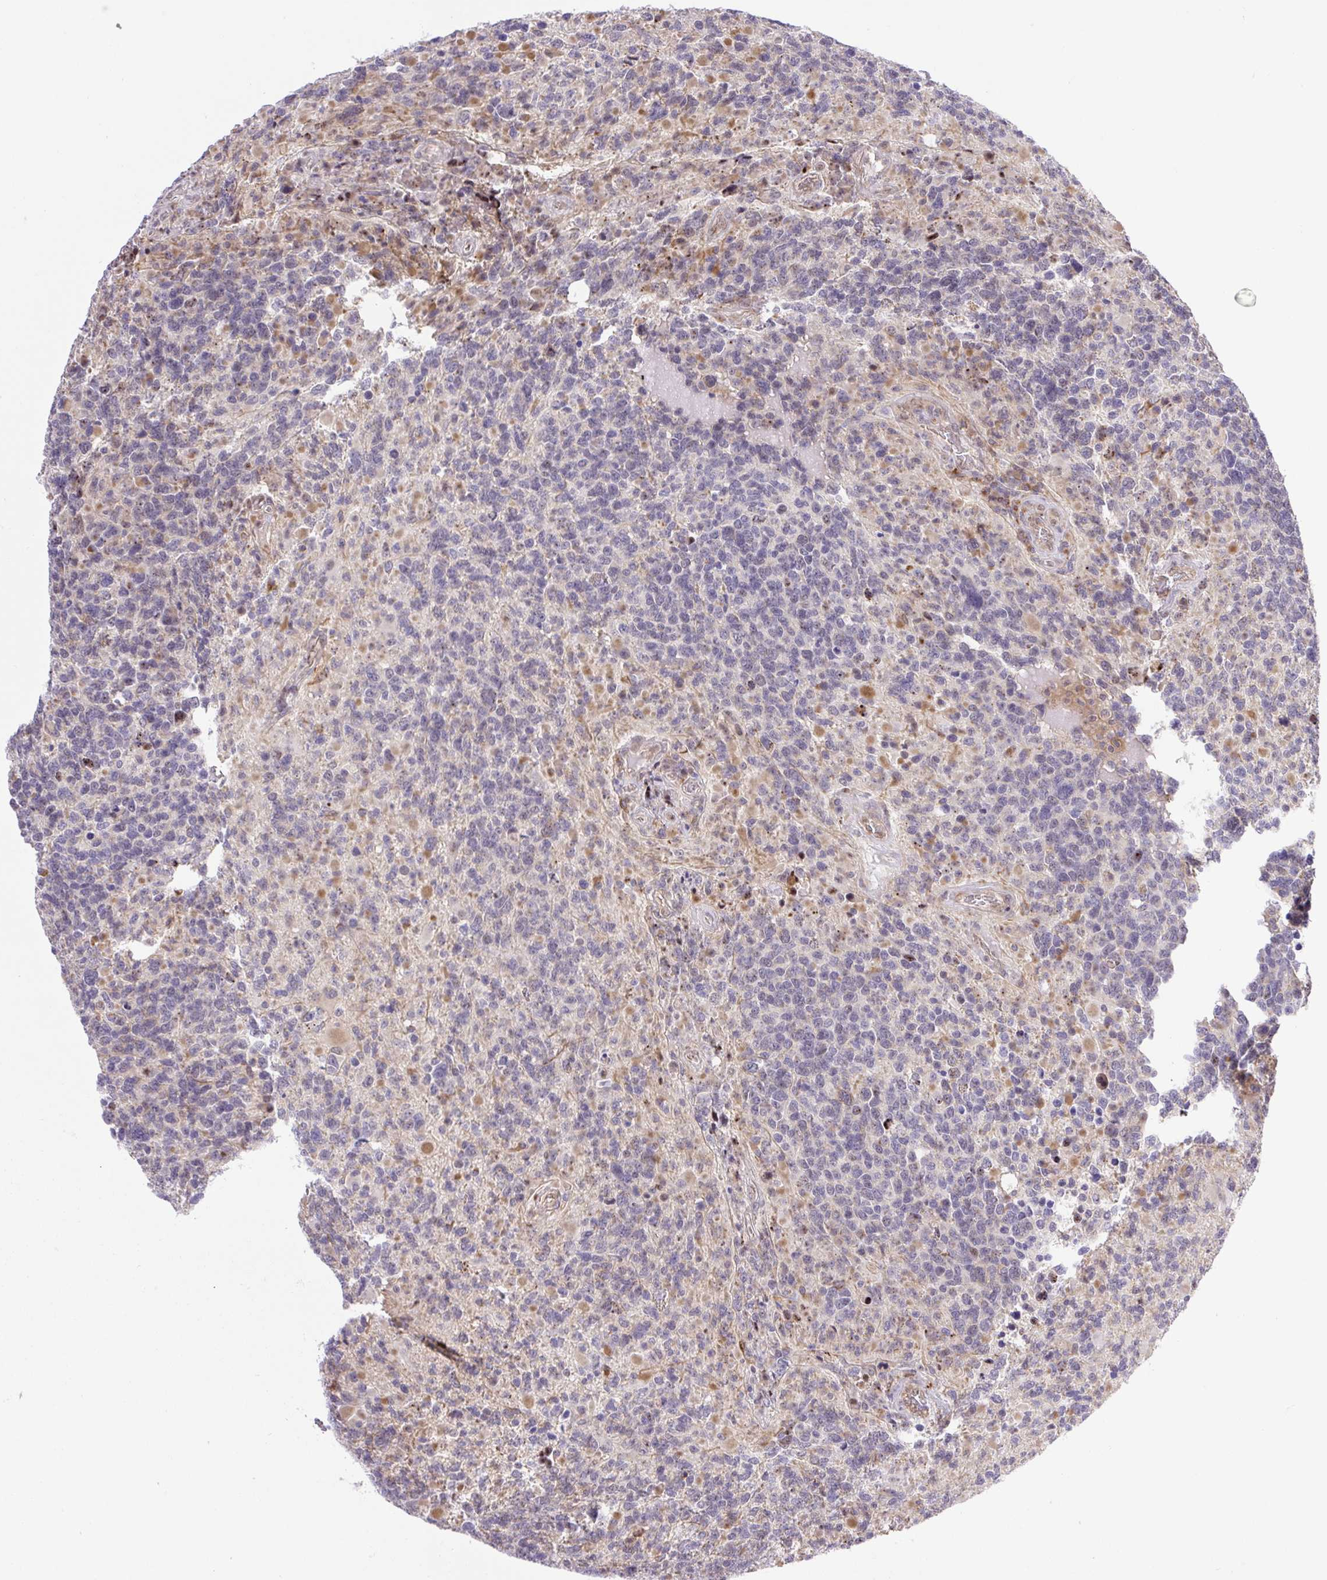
{"staining": {"intensity": "negative", "quantity": "none", "location": "none"}, "tissue": "glioma", "cell_type": "Tumor cells", "image_type": "cancer", "snomed": [{"axis": "morphology", "description": "Glioma, malignant, High grade"}, {"axis": "topography", "description": "Brain"}], "caption": "Tumor cells show no significant protein expression in high-grade glioma (malignant).", "gene": "ERG", "patient": {"sex": "female", "age": 40}}